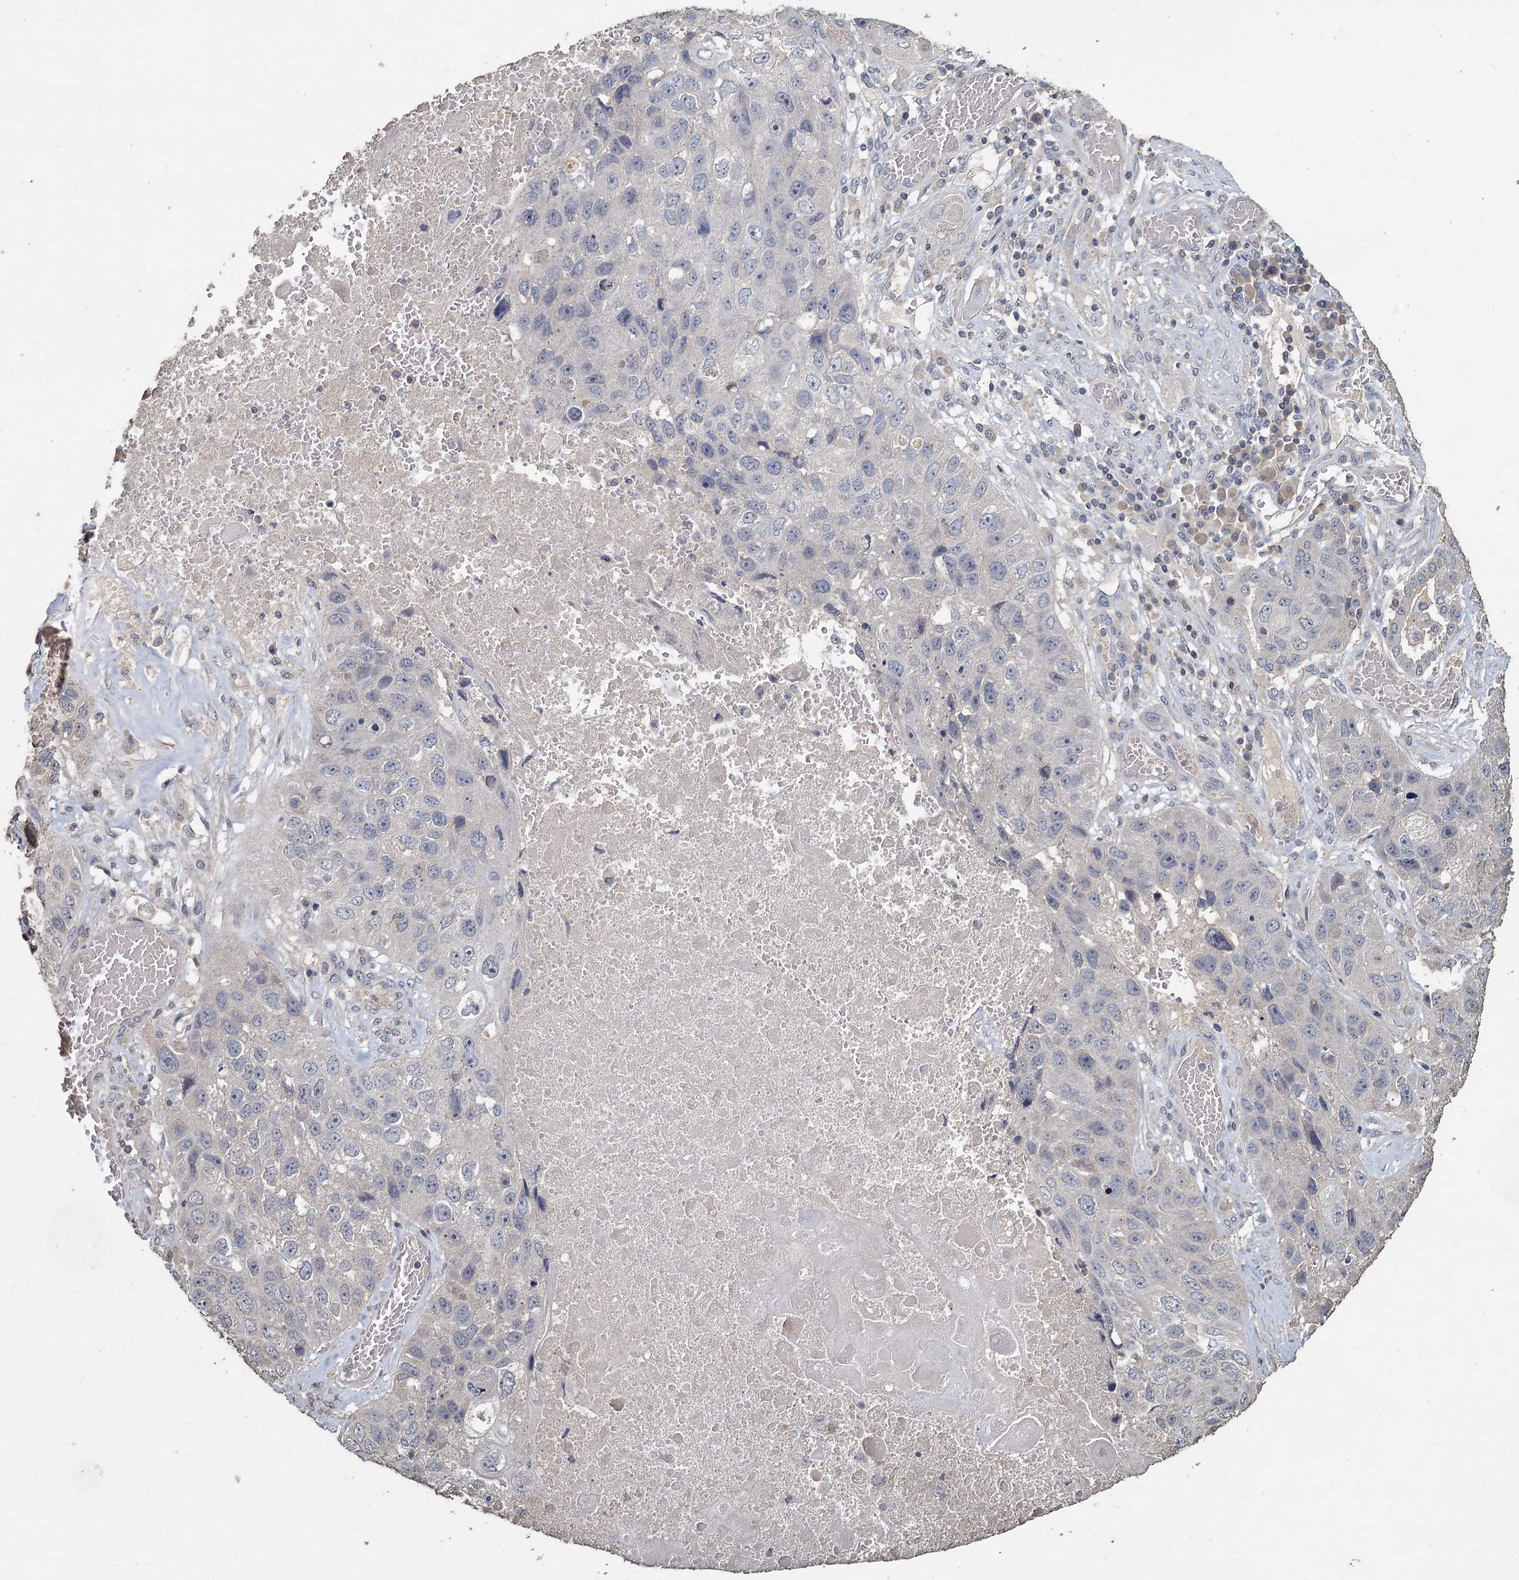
{"staining": {"intensity": "negative", "quantity": "none", "location": "none"}, "tissue": "lung cancer", "cell_type": "Tumor cells", "image_type": "cancer", "snomed": [{"axis": "morphology", "description": "Squamous cell carcinoma, NOS"}, {"axis": "topography", "description": "Lung"}], "caption": "This photomicrograph is of lung cancer (squamous cell carcinoma) stained with IHC to label a protein in brown with the nuclei are counter-stained blue. There is no expression in tumor cells.", "gene": "CCDC61", "patient": {"sex": "male", "age": 61}}